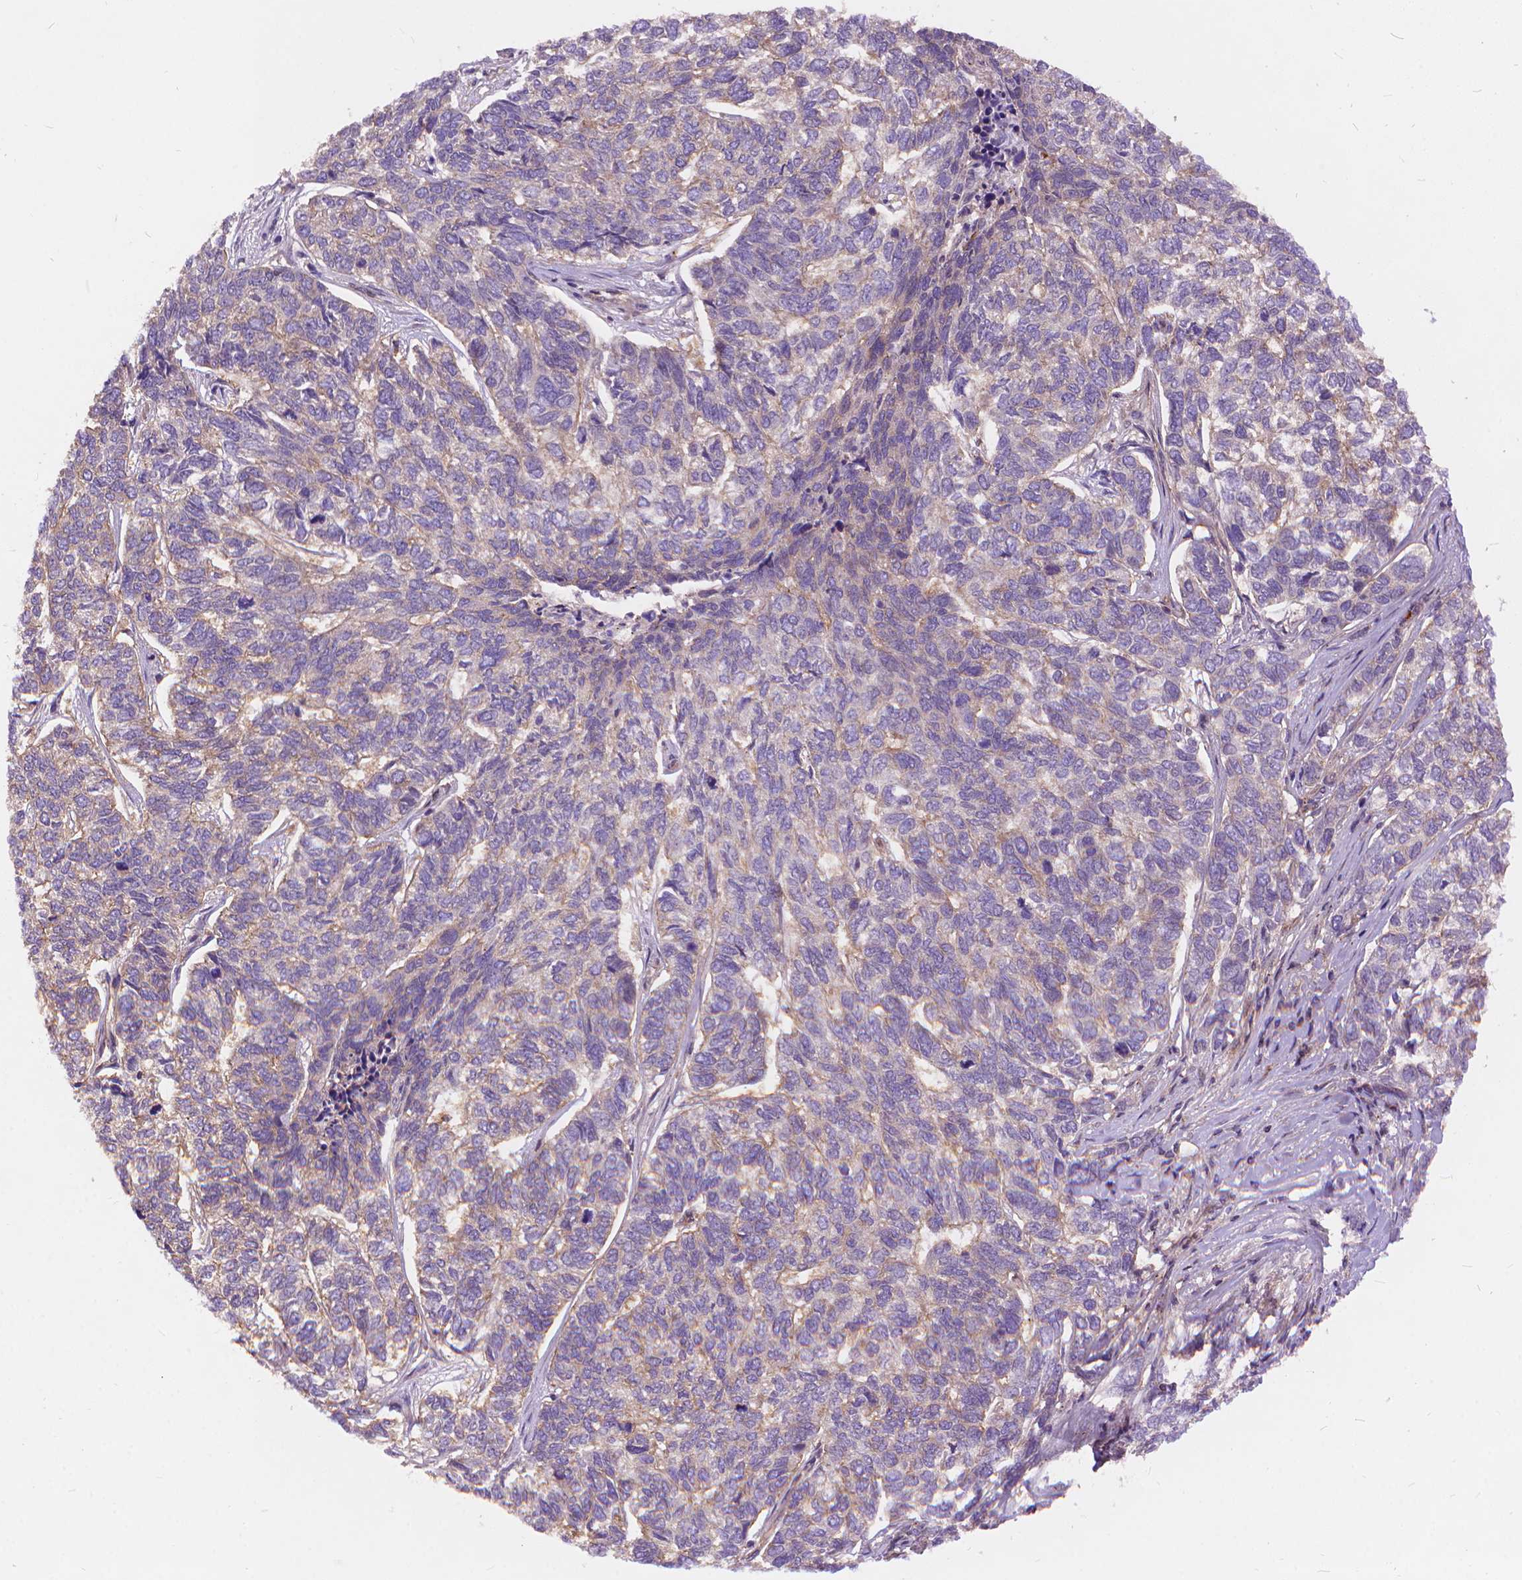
{"staining": {"intensity": "weak", "quantity": "<25%", "location": "cytoplasmic/membranous"}, "tissue": "skin cancer", "cell_type": "Tumor cells", "image_type": "cancer", "snomed": [{"axis": "morphology", "description": "Basal cell carcinoma"}, {"axis": "topography", "description": "Skin"}], "caption": "This micrograph is of skin basal cell carcinoma stained with immunohistochemistry (IHC) to label a protein in brown with the nuclei are counter-stained blue. There is no expression in tumor cells.", "gene": "ARAP1", "patient": {"sex": "female", "age": 65}}